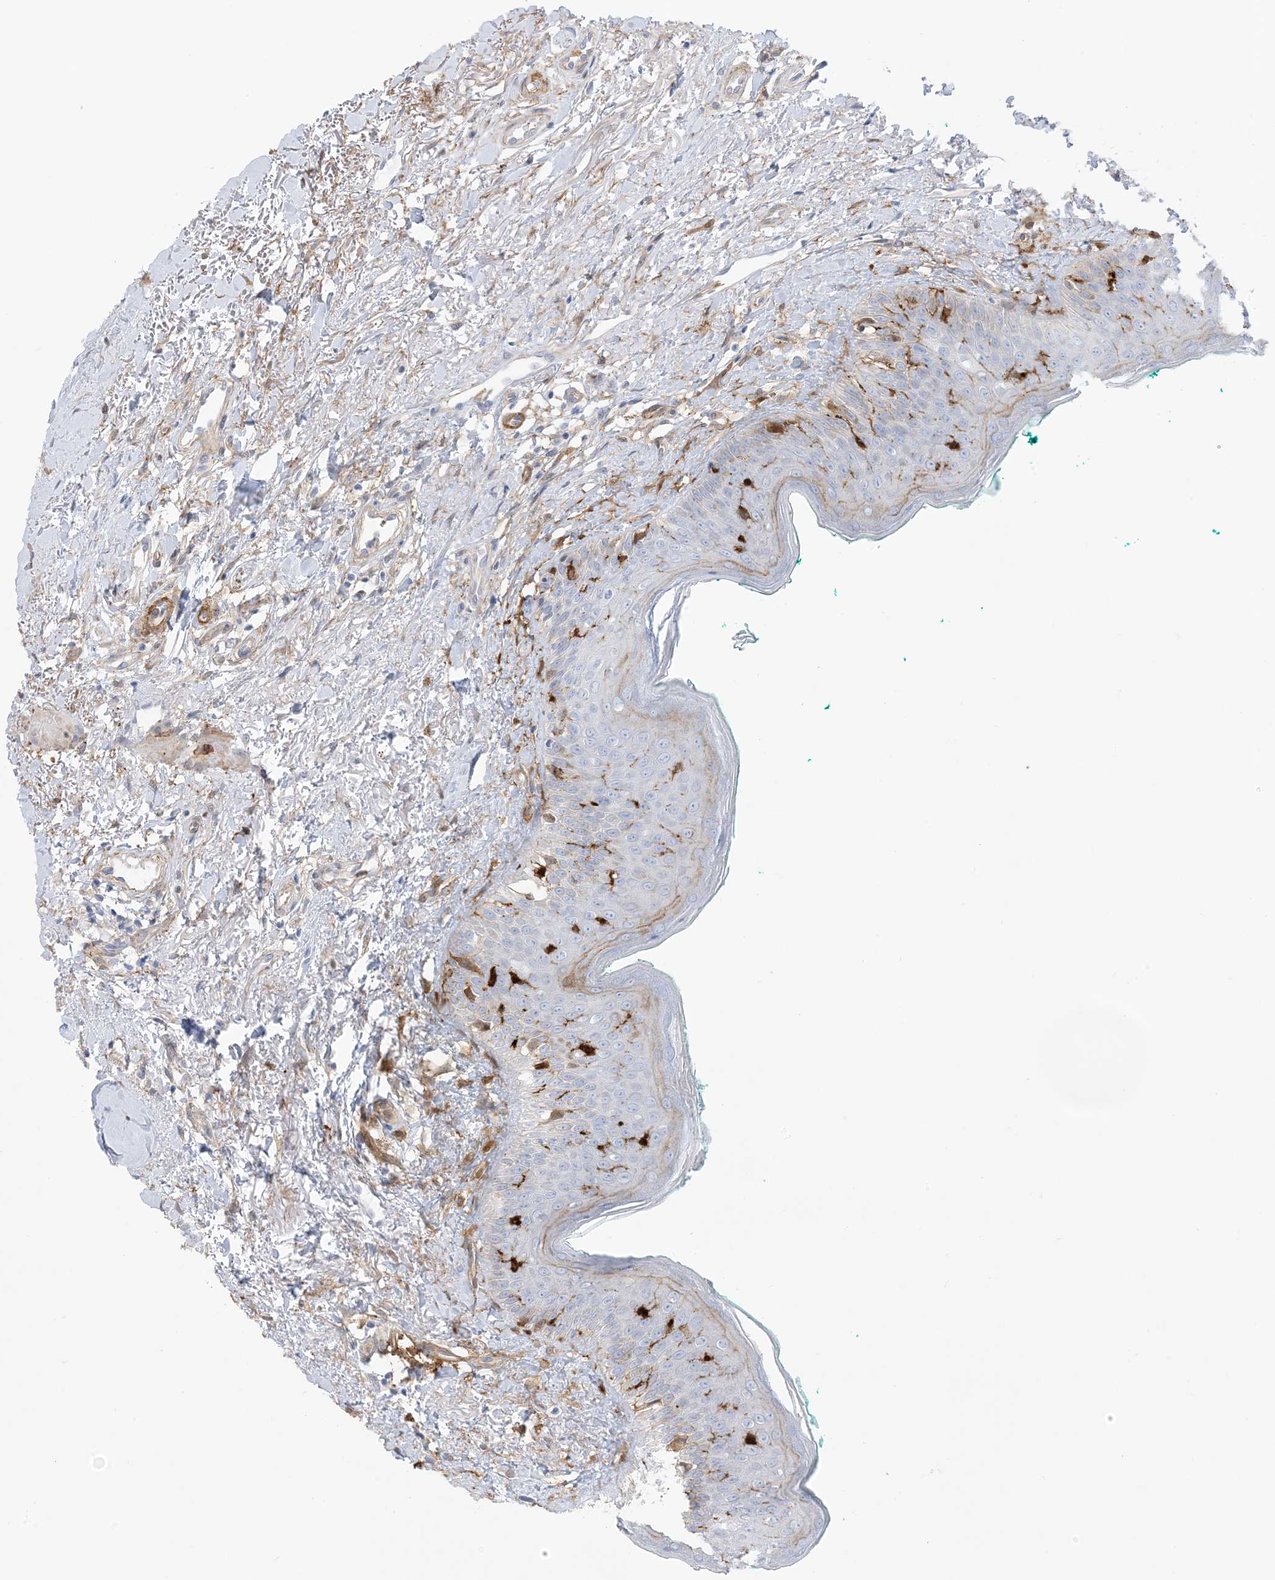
{"staining": {"intensity": "weak", "quantity": "<25%", "location": "cytoplasmic/membranous"}, "tissue": "oral mucosa", "cell_type": "Squamous epithelial cells", "image_type": "normal", "snomed": [{"axis": "morphology", "description": "Normal tissue, NOS"}, {"axis": "topography", "description": "Oral tissue"}], "caption": "IHC of benign oral mucosa displays no positivity in squamous epithelial cells. (IHC, brightfield microscopy, high magnification).", "gene": "ICMT", "patient": {"sex": "female", "age": 70}}